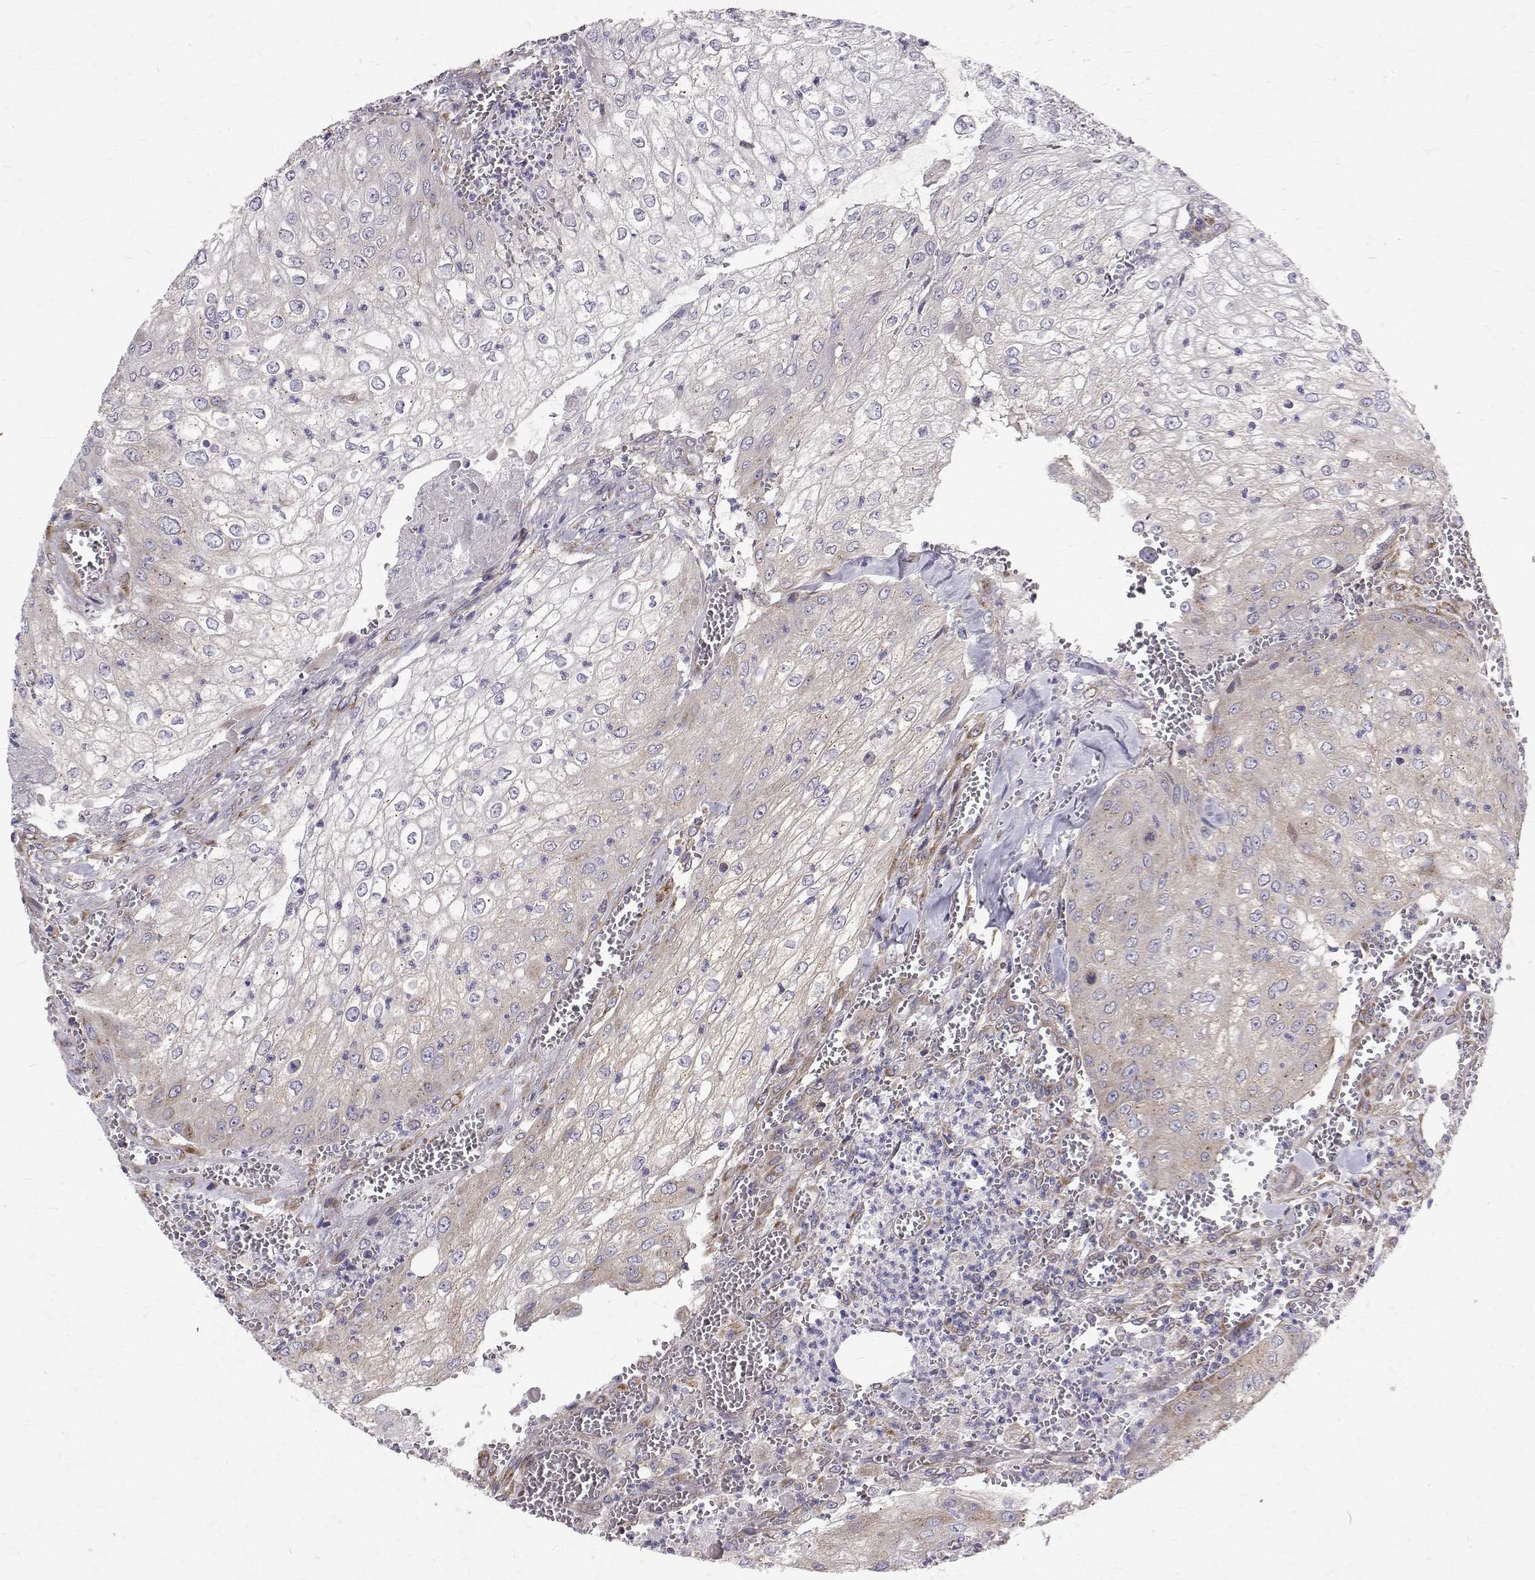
{"staining": {"intensity": "negative", "quantity": "none", "location": "none"}, "tissue": "urothelial cancer", "cell_type": "Tumor cells", "image_type": "cancer", "snomed": [{"axis": "morphology", "description": "Urothelial carcinoma, High grade"}, {"axis": "topography", "description": "Urinary bladder"}], "caption": "There is no significant expression in tumor cells of urothelial cancer. Nuclei are stained in blue.", "gene": "ARFGAP1", "patient": {"sex": "male", "age": 62}}